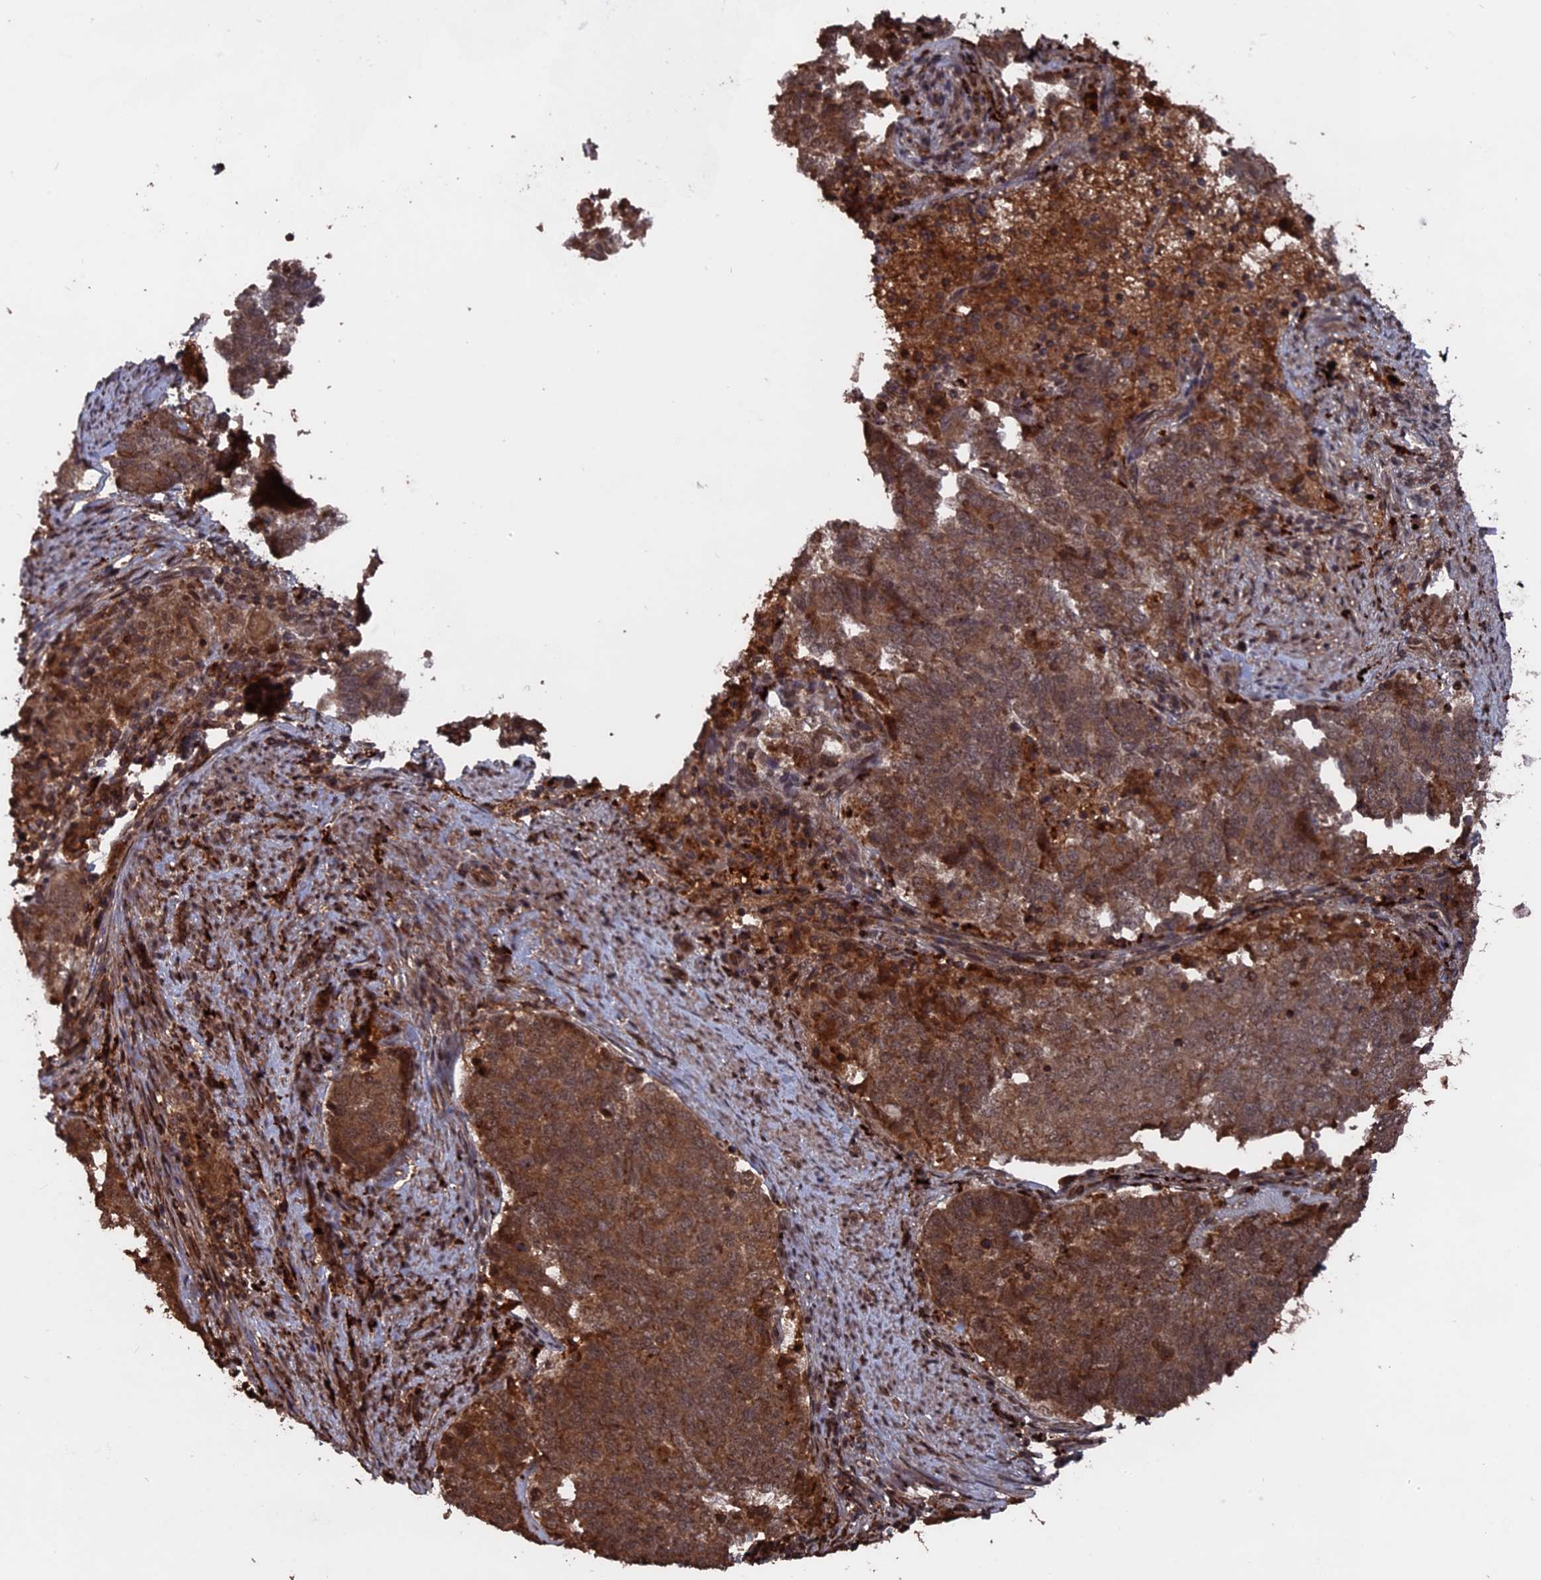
{"staining": {"intensity": "strong", "quantity": ">75%", "location": "cytoplasmic/membranous,nuclear"}, "tissue": "endometrial cancer", "cell_type": "Tumor cells", "image_type": "cancer", "snomed": [{"axis": "morphology", "description": "Adenocarcinoma, NOS"}, {"axis": "topography", "description": "Endometrium"}], "caption": "Endometrial adenocarcinoma stained with a protein marker shows strong staining in tumor cells.", "gene": "TELO2", "patient": {"sex": "female", "age": 80}}